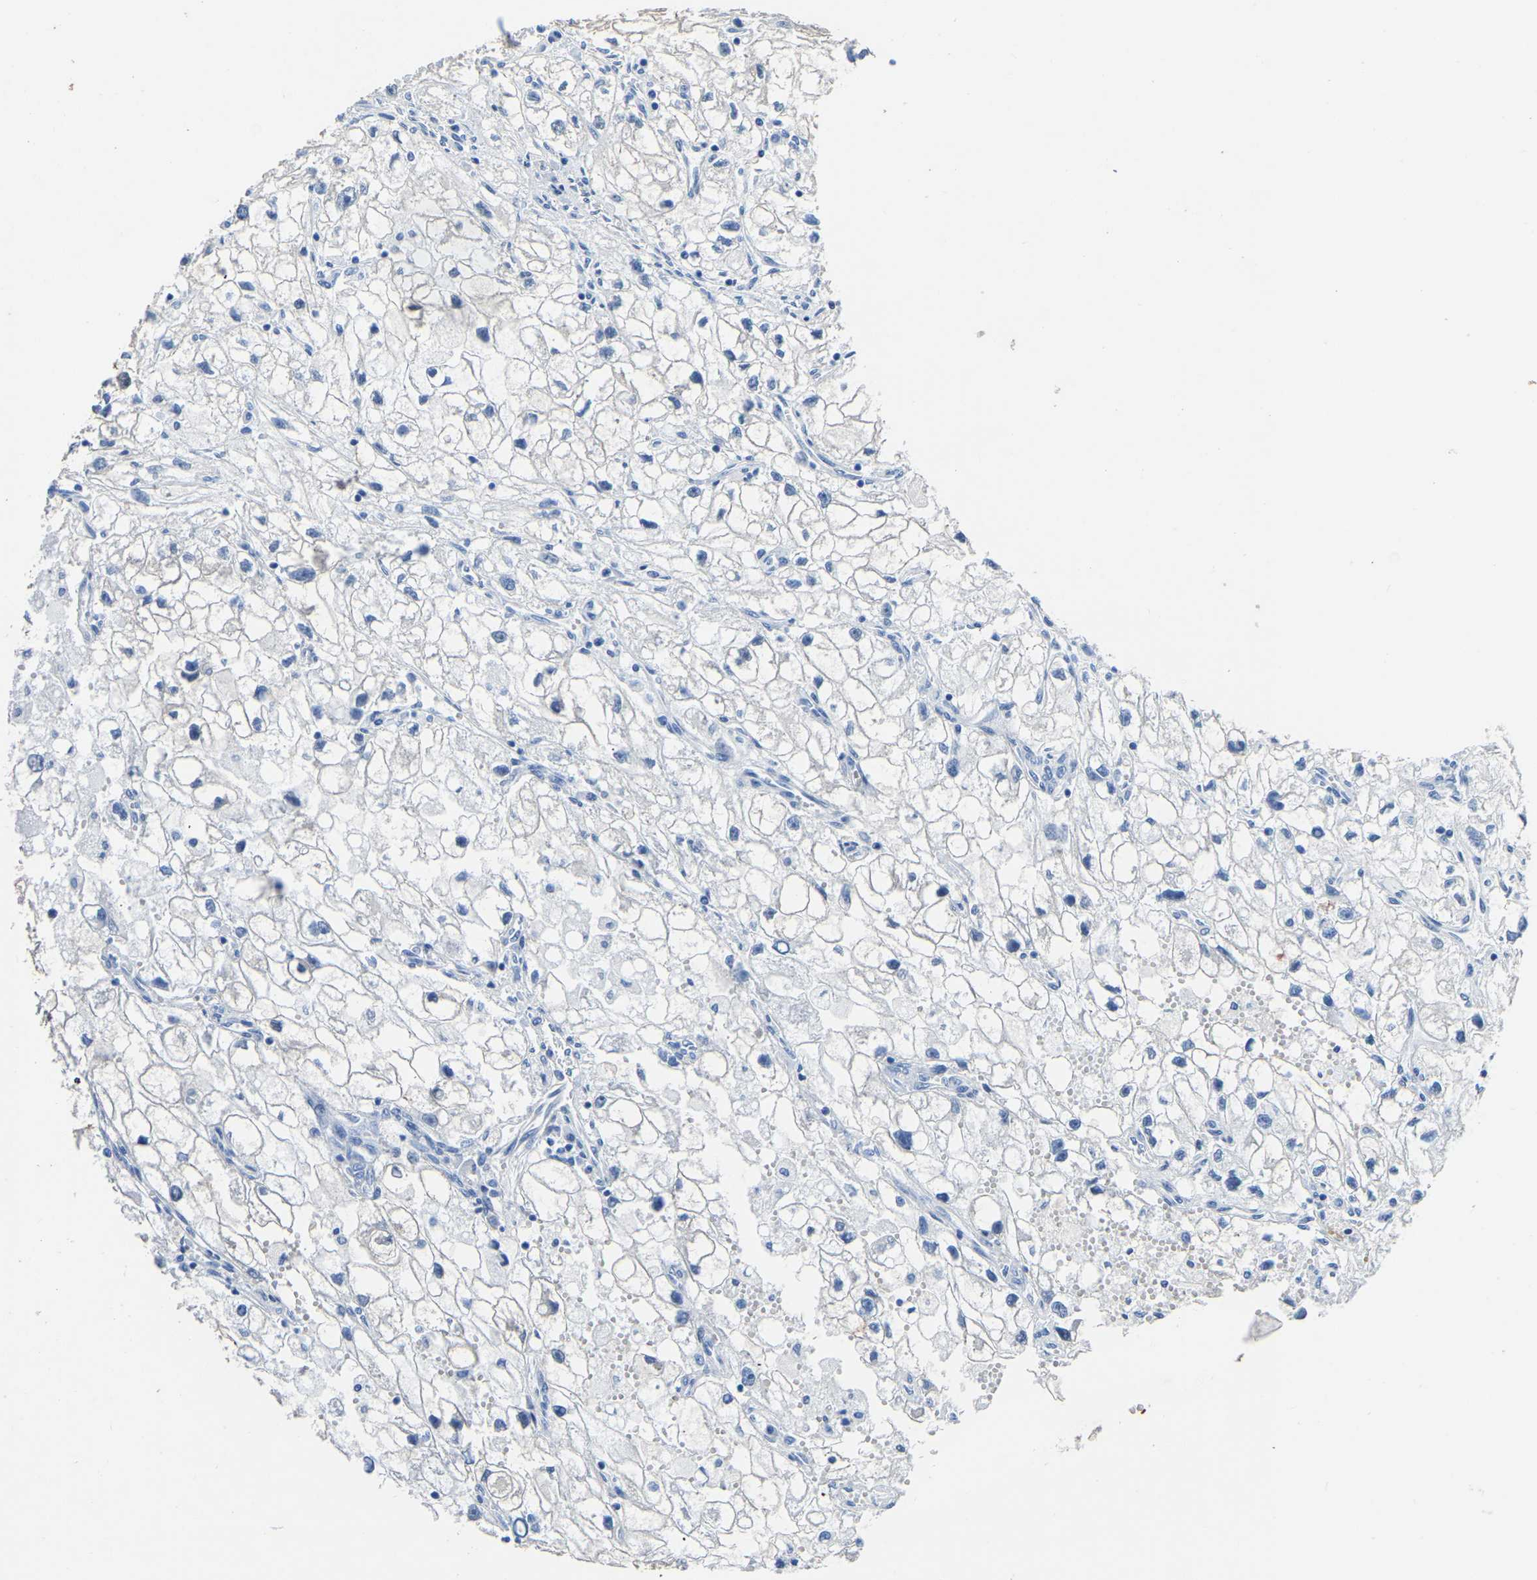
{"staining": {"intensity": "negative", "quantity": "none", "location": "none"}, "tissue": "renal cancer", "cell_type": "Tumor cells", "image_type": "cancer", "snomed": [{"axis": "morphology", "description": "Adenocarcinoma, NOS"}, {"axis": "topography", "description": "Kidney"}], "caption": "Immunohistochemistry (IHC) of renal cancer demonstrates no expression in tumor cells. (DAB (3,3'-diaminobenzidine) immunohistochemistry, high magnification).", "gene": "SLC45A3", "patient": {"sex": "female", "age": 70}}